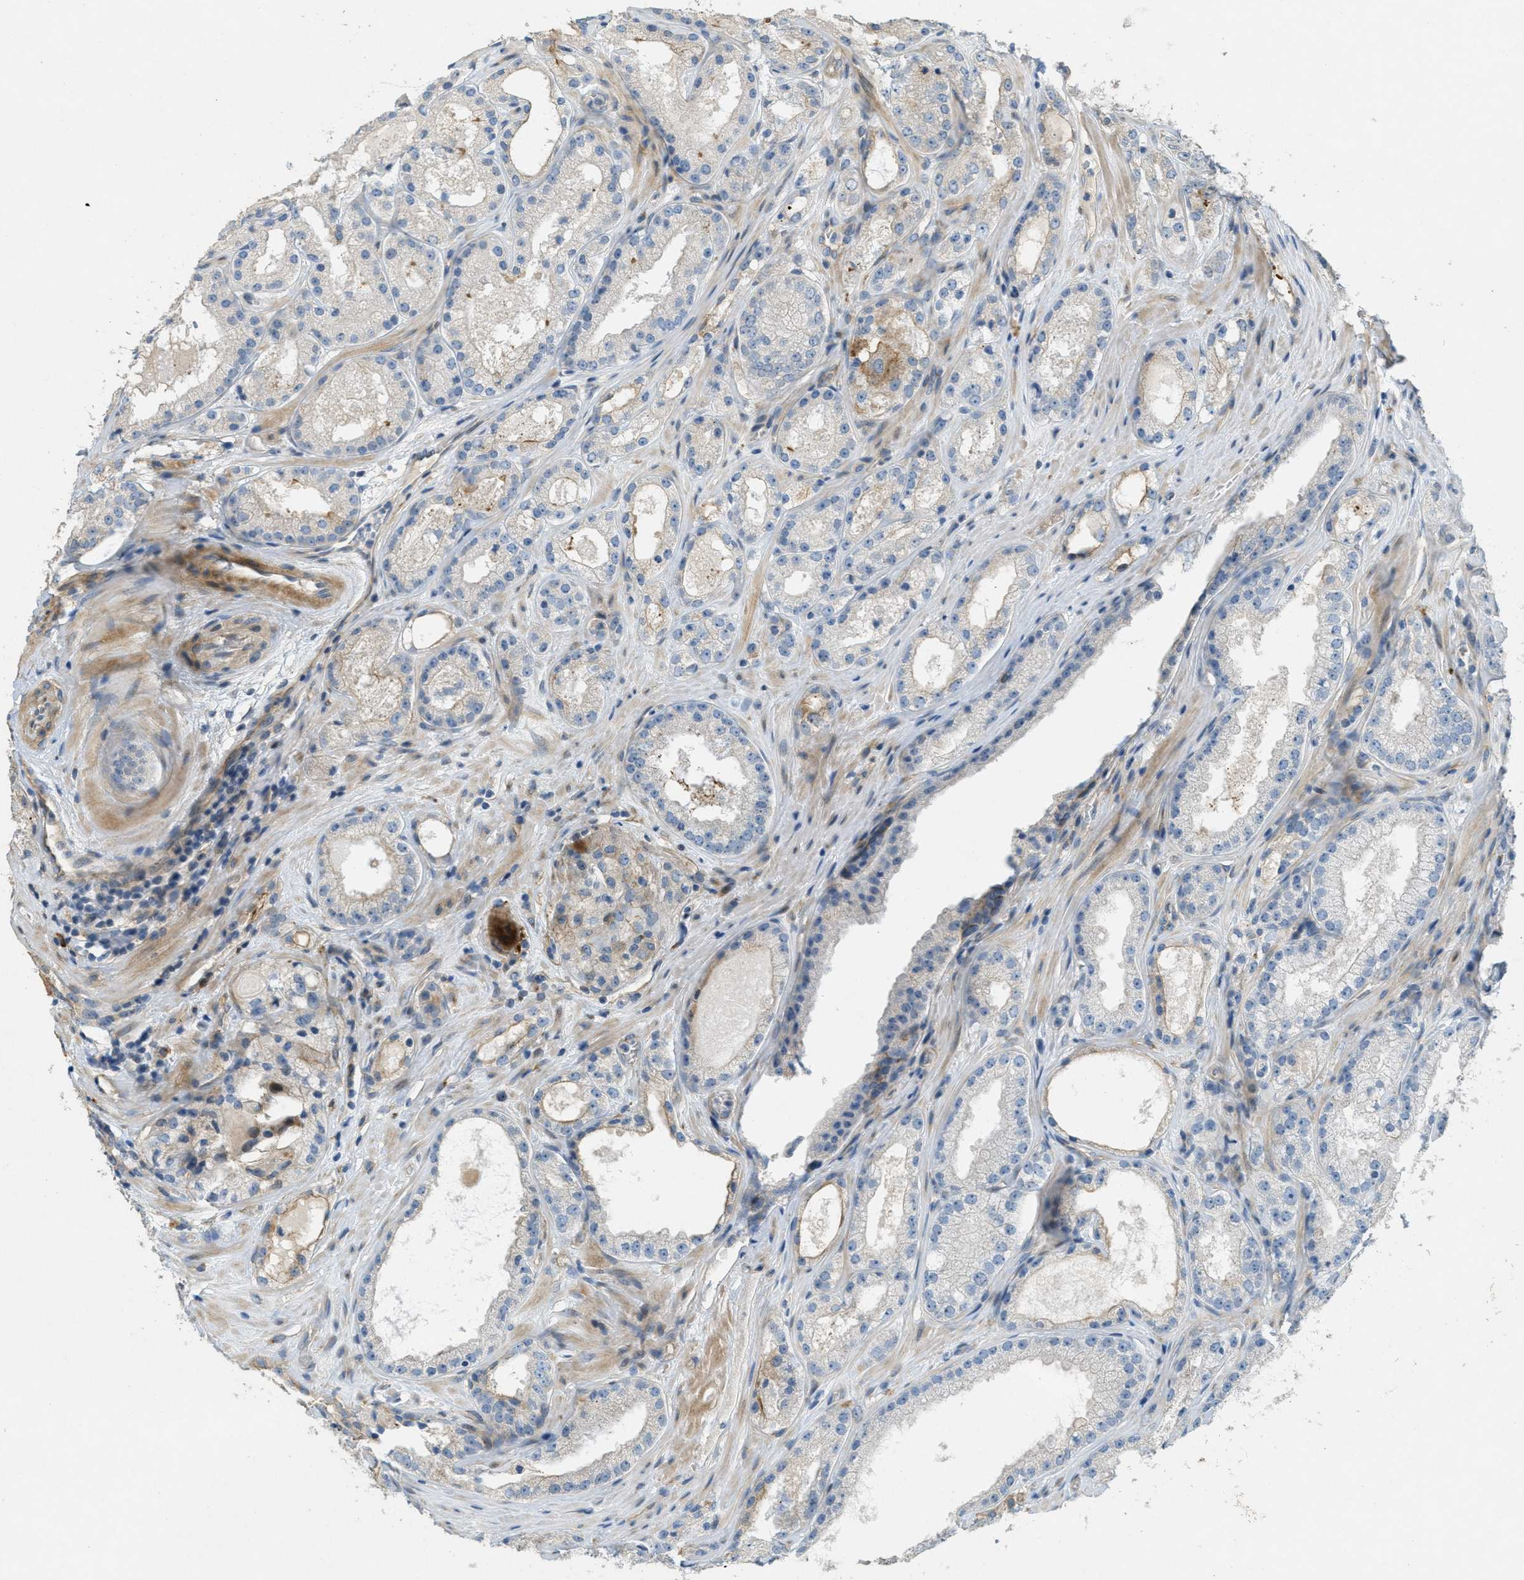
{"staining": {"intensity": "negative", "quantity": "none", "location": "none"}, "tissue": "prostate cancer", "cell_type": "Tumor cells", "image_type": "cancer", "snomed": [{"axis": "morphology", "description": "Adenocarcinoma, High grade"}, {"axis": "topography", "description": "Prostate"}], "caption": "Immunohistochemical staining of human prostate cancer (adenocarcinoma (high-grade)) exhibits no significant expression in tumor cells.", "gene": "ADCY5", "patient": {"sex": "male", "age": 65}}